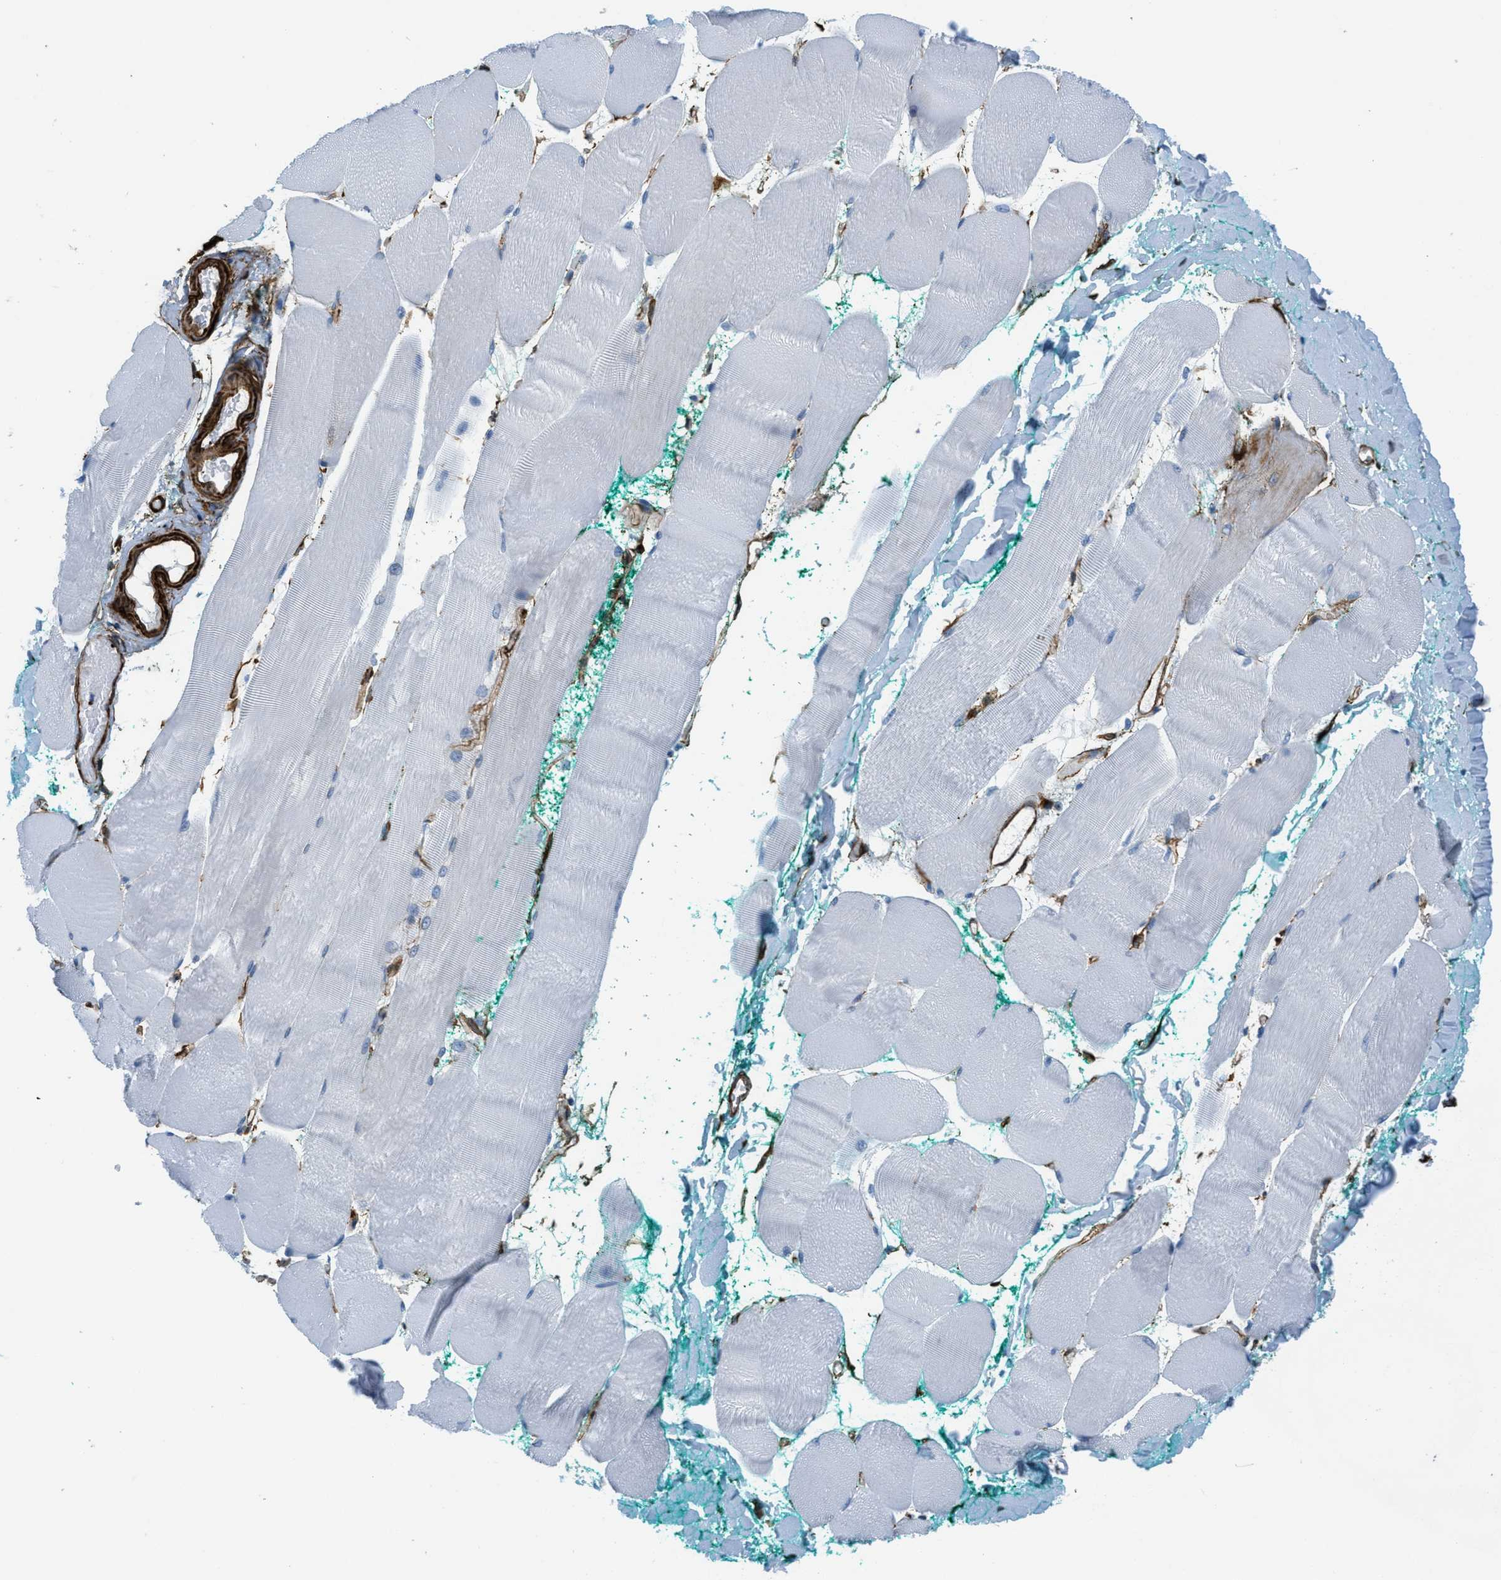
{"staining": {"intensity": "negative", "quantity": "none", "location": "none"}, "tissue": "skeletal muscle", "cell_type": "Myocytes", "image_type": "normal", "snomed": [{"axis": "morphology", "description": "Normal tissue, NOS"}, {"axis": "morphology", "description": "Squamous cell carcinoma, NOS"}, {"axis": "topography", "description": "Skeletal muscle"}], "caption": "Immunohistochemistry histopathology image of unremarkable skeletal muscle: skeletal muscle stained with DAB shows no significant protein staining in myocytes.", "gene": "CALD1", "patient": {"sex": "male", "age": 51}}